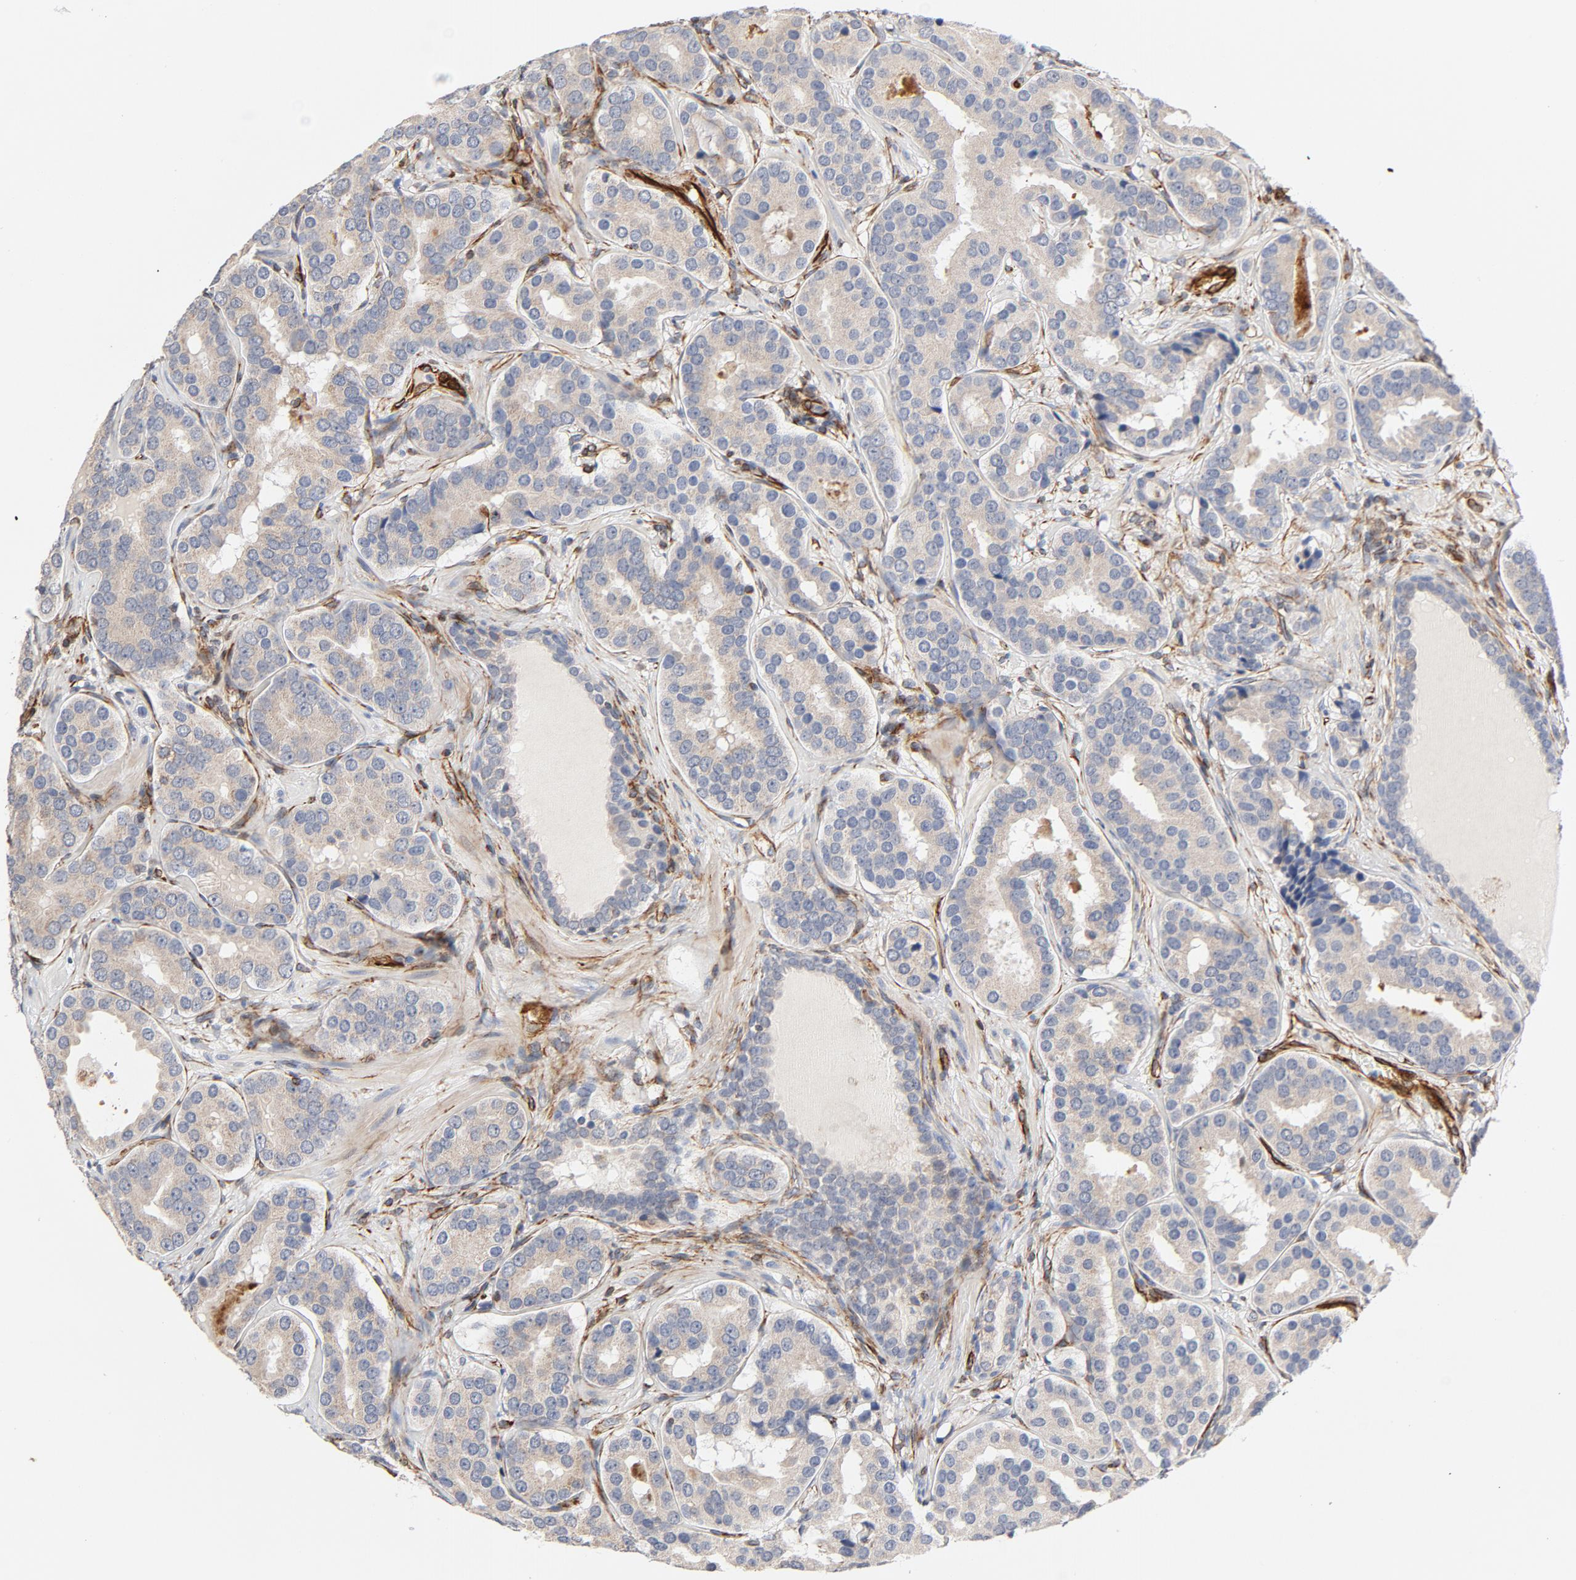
{"staining": {"intensity": "moderate", "quantity": ">75%", "location": "cytoplasmic/membranous"}, "tissue": "prostate cancer", "cell_type": "Tumor cells", "image_type": "cancer", "snomed": [{"axis": "morphology", "description": "Adenocarcinoma, Low grade"}, {"axis": "topography", "description": "Prostate"}], "caption": "Immunohistochemistry (IHC) of low-grade adenocarcinoma (prostate) demonstrates medium levels of moderate cytoplasmic/membranous staining in about >75% of tumor cells.", "gene": "FAM118A", "patient": {"sex": "male", "age": 59}}